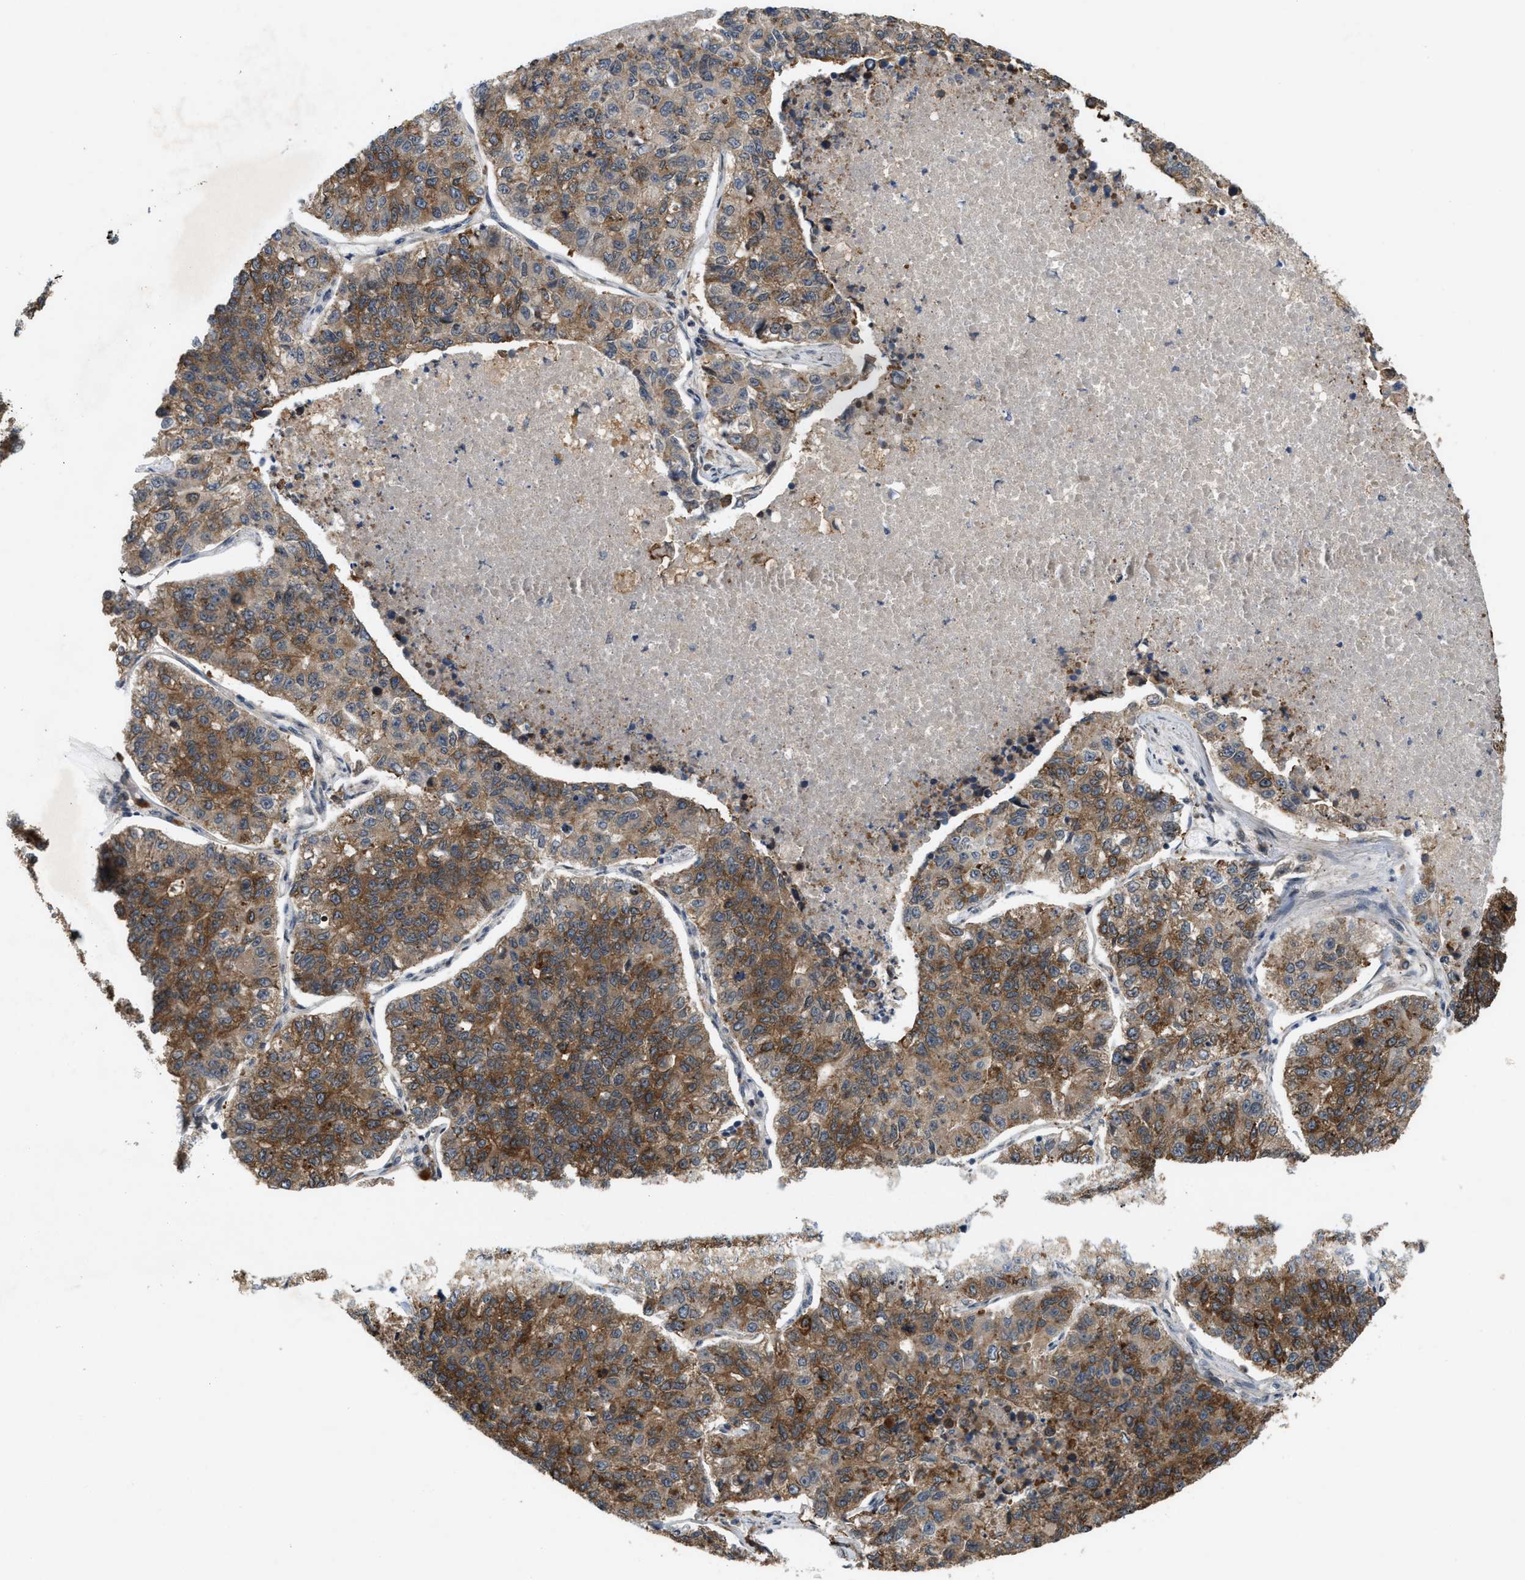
{"staining": {"intensity": "moderate", "quantity": ">75%", "location": "cytoplasmic/membranous"}, "tissue": "lung cancer", "cell_type": "Tumor cells", "image_type": "cancer", "snomed": [{"axis": "morphology", "description": "Adenocarcinoma, NOS"}, {"axis": "topography", "description": "Lung"}], "caption": "DAB immunohistochemical staining of lung cancer (adenocarcinoma) demonstrates moderate cytoplasmic/membranous protein positivity in about >75% of tumor cells.", "gene": "MFSD6", "patient": {"sex": "male", "age": 49}}